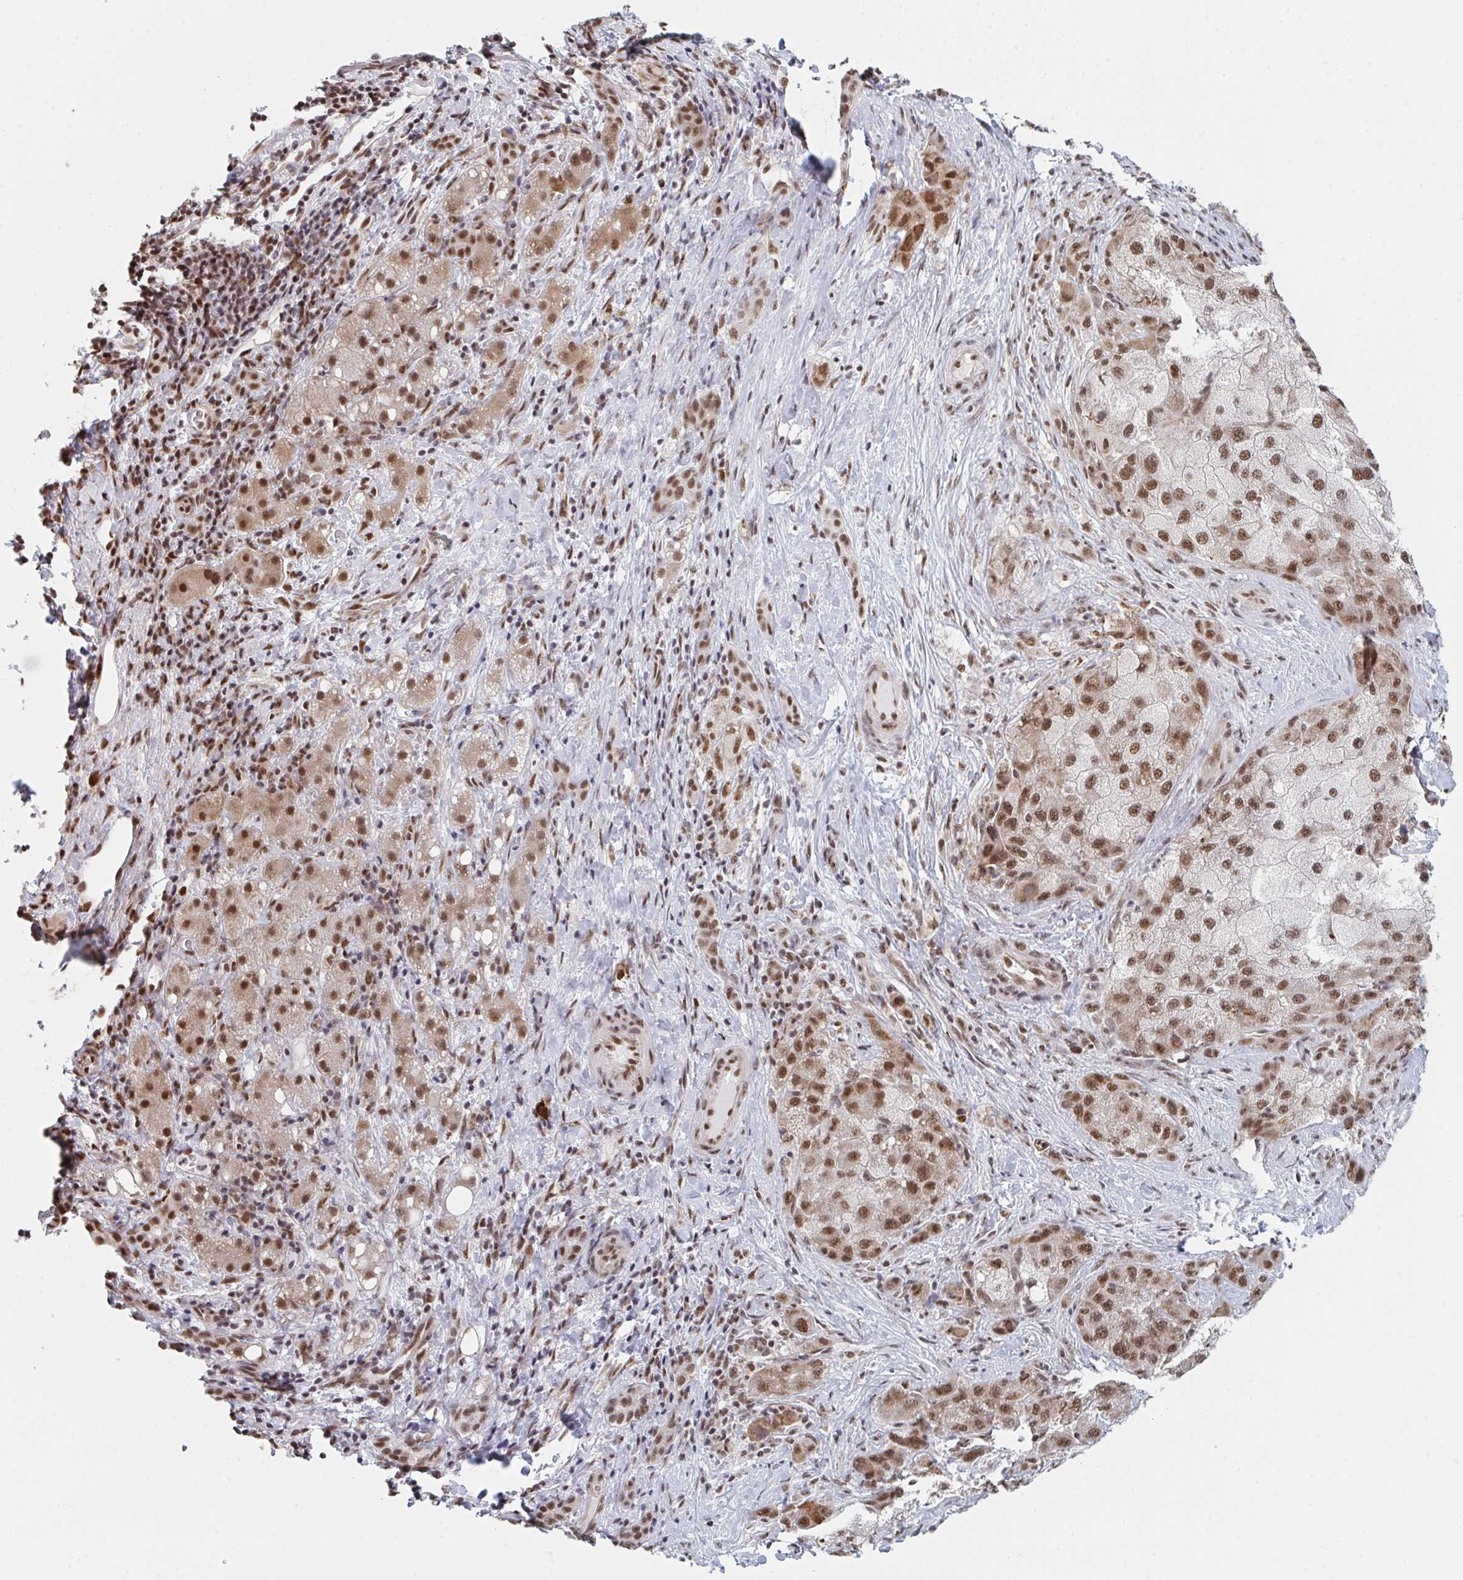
{"staining": {"intensity": "moderate", "quantity": ">75%", "location": "nuclear"}, "tissue": "liver cancer", "cell_type": "Tumor cells", "image_type": "cancer", "snomed": [{"axis": "morphology", "description": "Carcinoma, Hepatocellular, NOS"}, {"axis": "topography", "description": "Liver"}], "caption": "The photomicrograph demonstrates immunohistochemical staining of liver hepatocellular carcinoma. There is moderate nuclear expression is present in approximately >75% of tumor cells. (brown staining indicates protein expression, while blue staining denotes nuclei).", "gene": "MBNL1", "patient": {"sex": "male", "age": 67}}